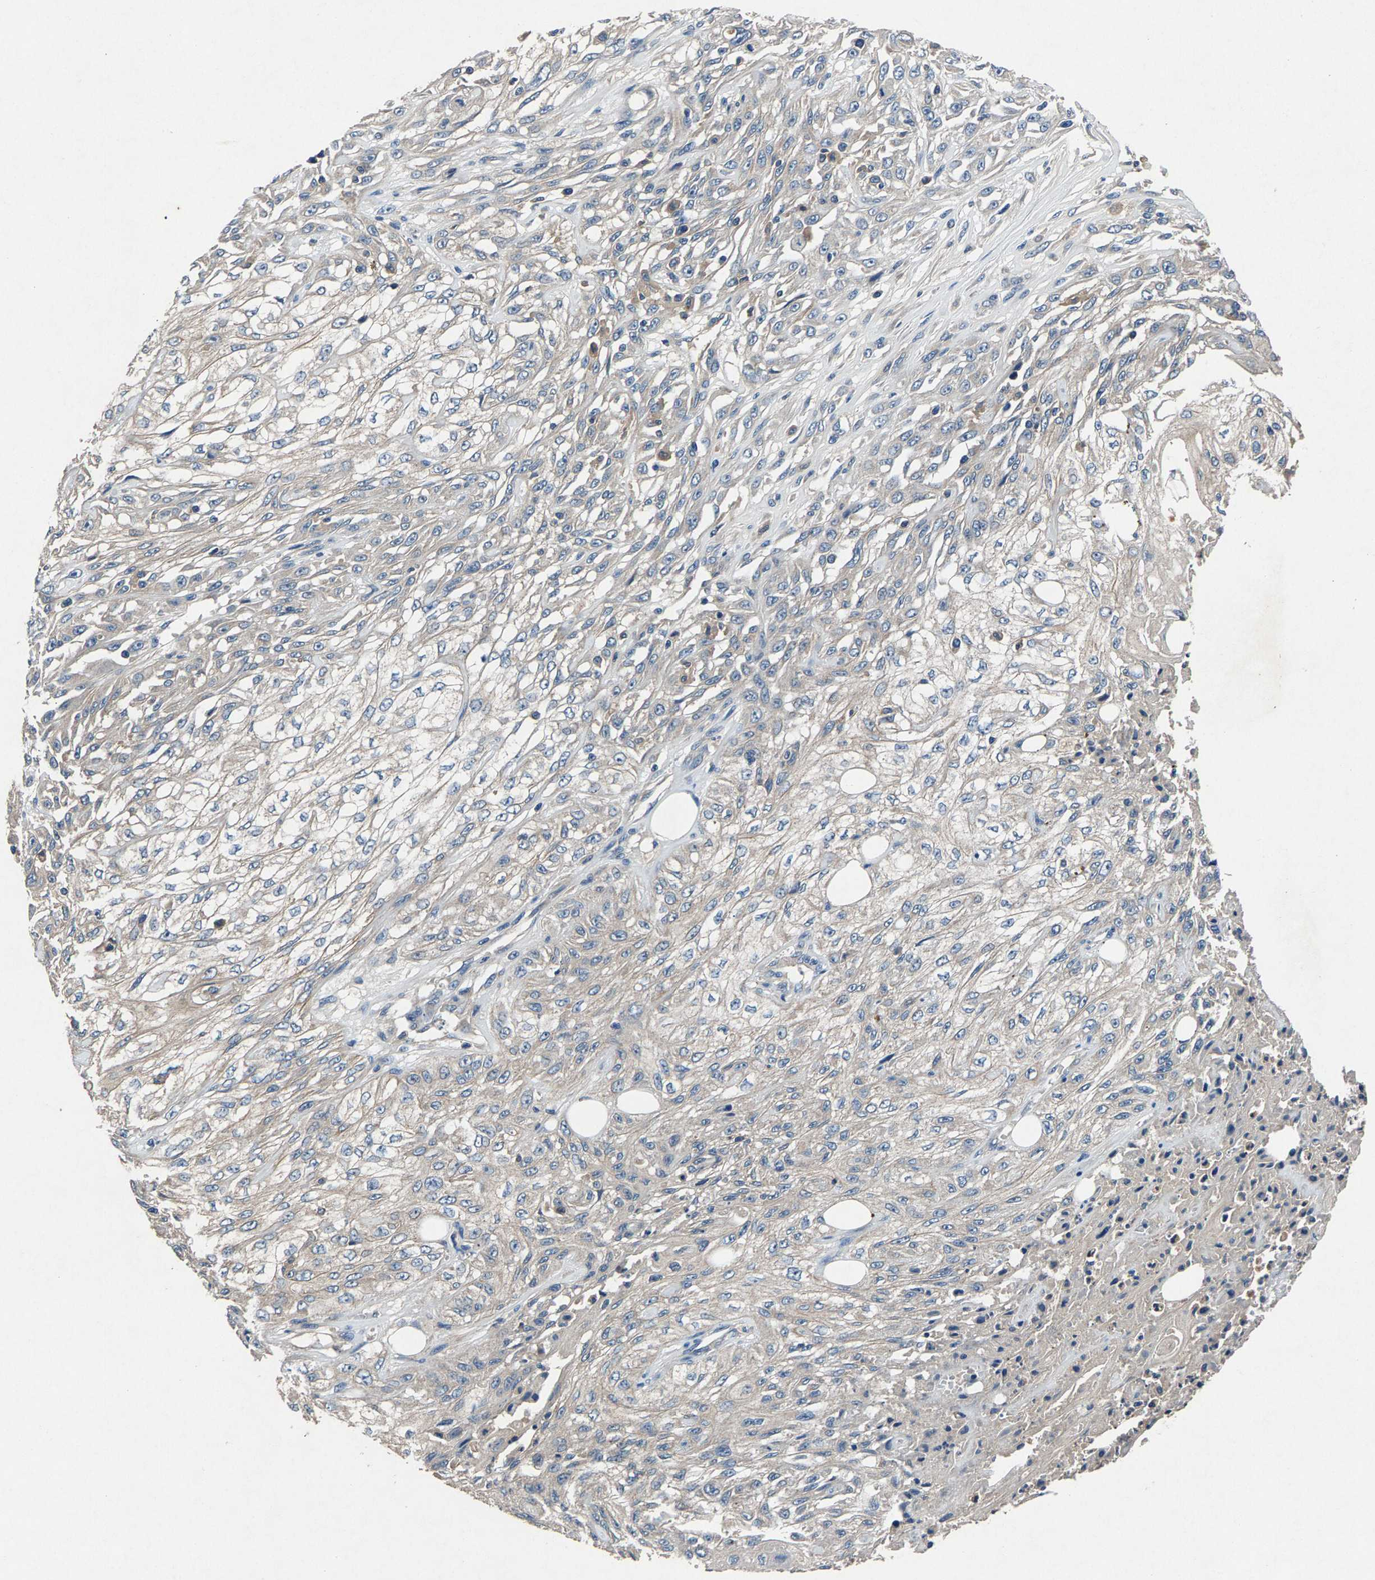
{"staining": {"intensity": "negative", "quantity": "none", "location": "none"}, "tissue": "skin cancer", "cell_type": "Tumor cells", "image_type": "cancer", "snomed": [{"axis": "morphology", "description": "Squamous cell carcinoma, NOS"}, {"axis": "morphology", "description": "Squamous cell carcinoma, metastatic, NOS"}, {"axis": "topography", "description": "Skin"}, {"axis": "topography", "description": "Lymph node"}], "caption": "This is an IHC photomicrograph of human skin cancer. There is no positivity in tumor cells.", "gene": "PRXL2C", "patient": {"sex": "male", "age": 75}}